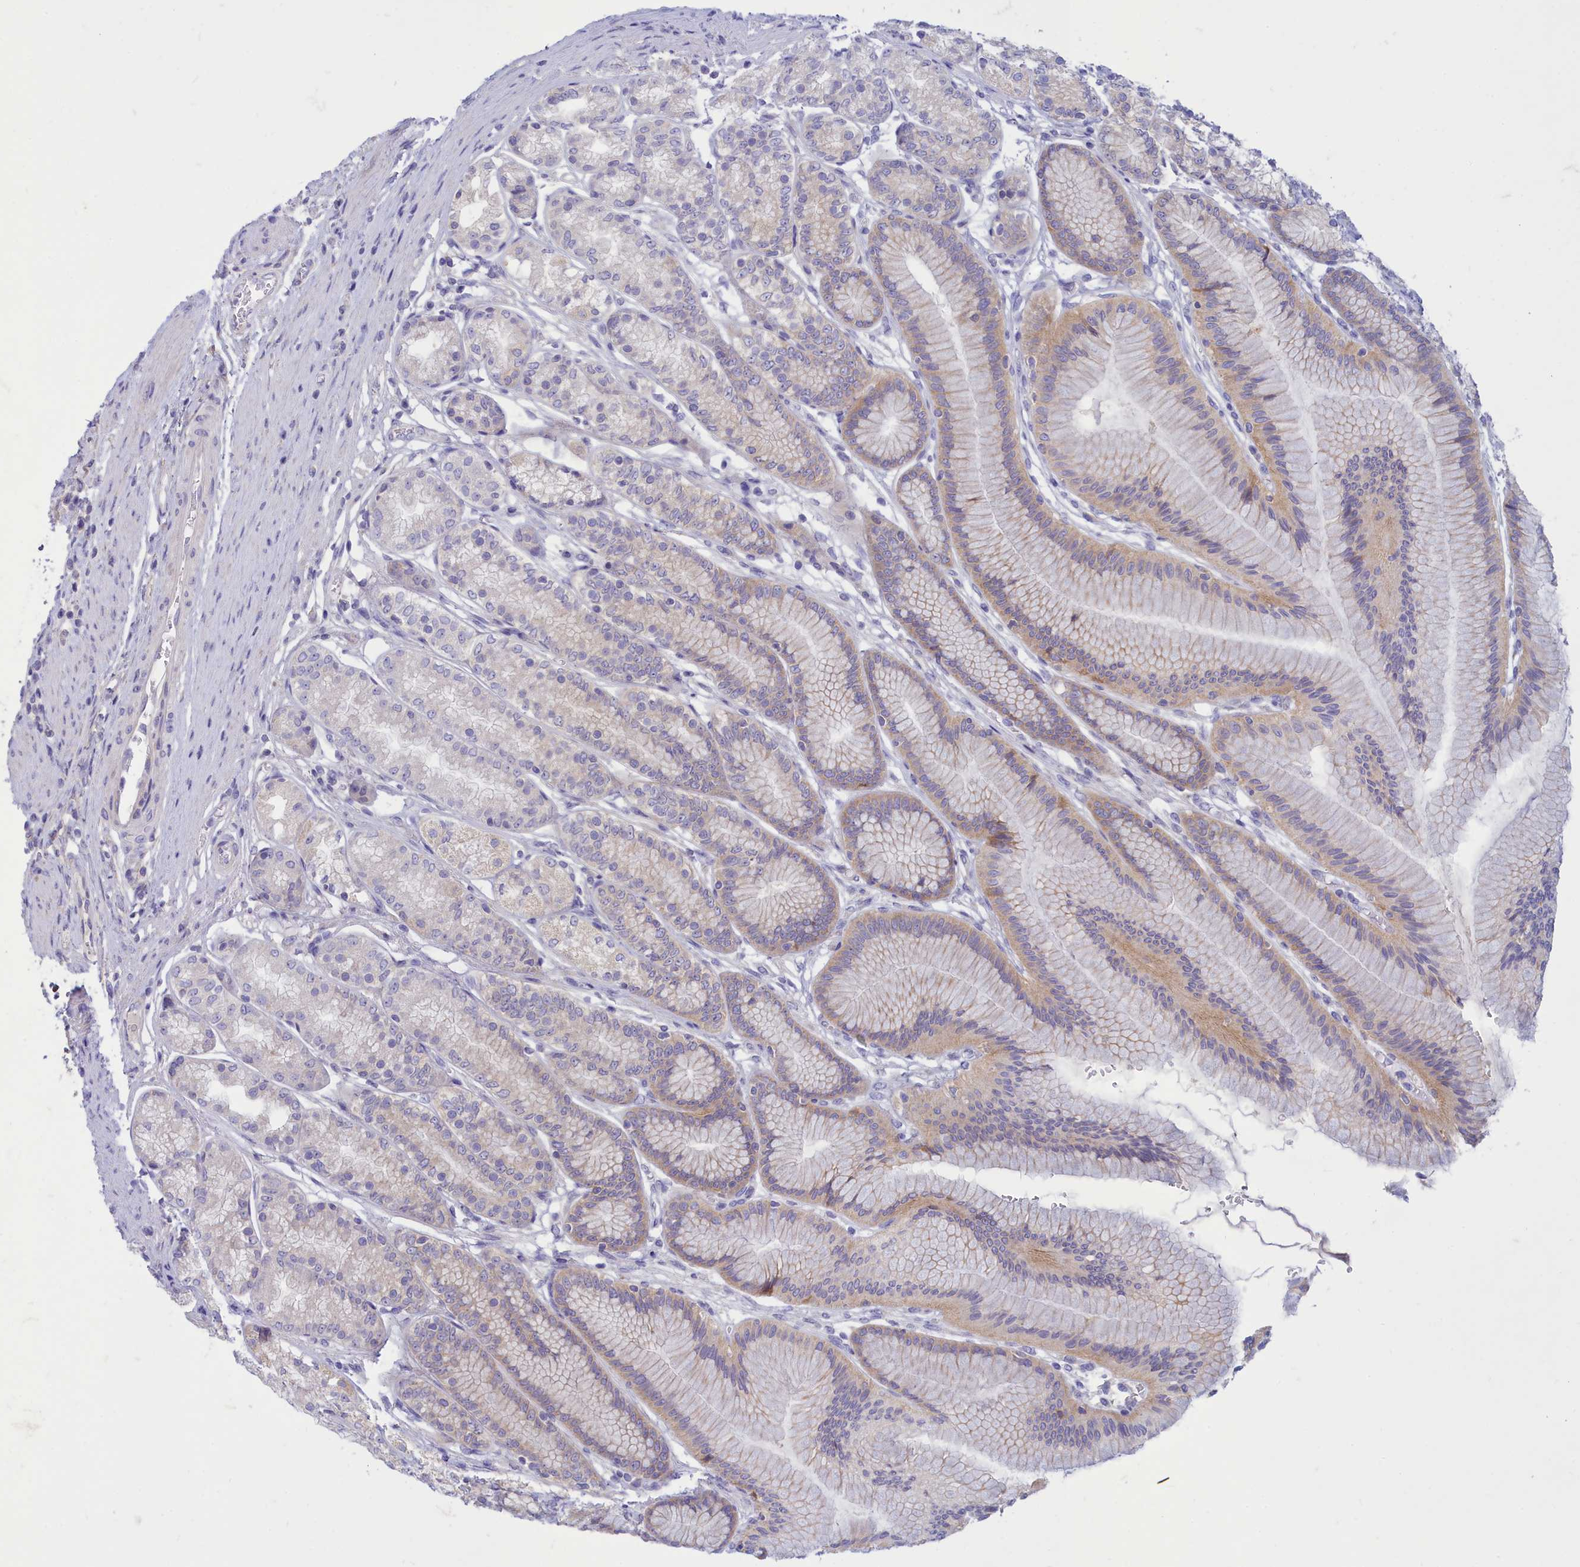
{"staining": {"intensity": "weak", "quantity": "25%-75%", "location": "cytoplasmic/membranous"}, "tissue": "stomach", "cell_type": "Glandular cells", "image_type": "normal", "snomed": [{"axis": "morphology", "description": "Normal tissue, NOS"}, {"axis": "morphology", "description": "Adenocarcinoma, NOS"}, {"axis": "morphology", "description": "Adenocarcinoma, High grade"}, {"axis": "topography", "description": "Stomach, upper"}, {"axis": "topography", "description": "Stomach"}], "caption": "Protein staining demonstrates weak cytoplasmic/membranous staining in approximately 25%-75% of glandular cells in normal stomach.", "gene": "TMEM30B", "patient": {"sex": "female", "age": 65}}